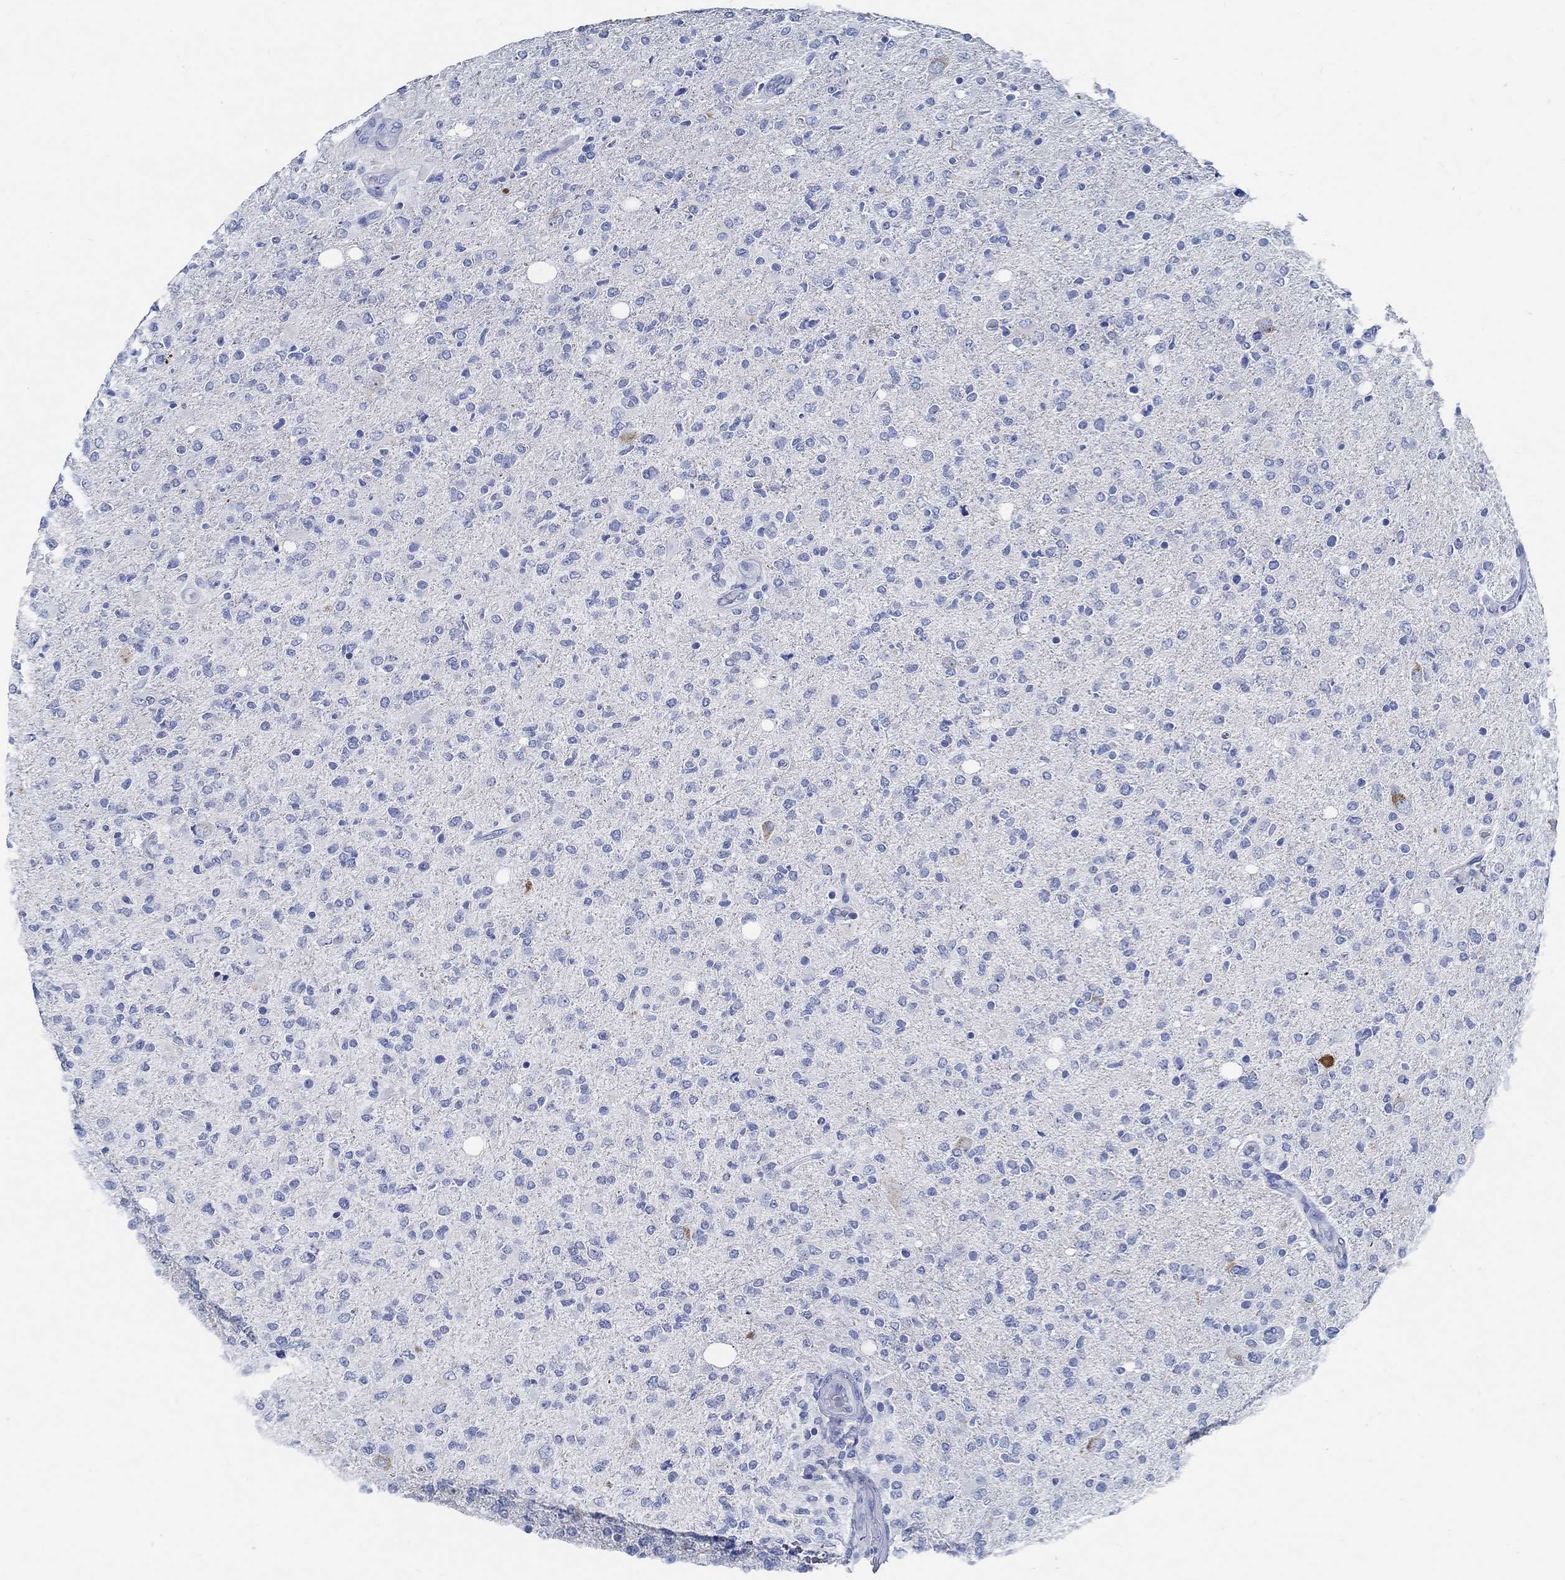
{"staining": {"intensity": "negative", "quantity": "none", "location": "none"}, "tissue": "glioma", "cell_type": "Tumor cells", "image_type": "cancer", "snomed": [{"axis": "morphology", "description": "Glioma, malignant, High grade"}, {"axis": "topography", "description": "Cerebral cortex"}], "caption": "Immunohistochemical staining of human glioma displays no significant expression in tumor cells.", "gene": "SLC45A1", "patient": {"sex": "male", "age": 70}}